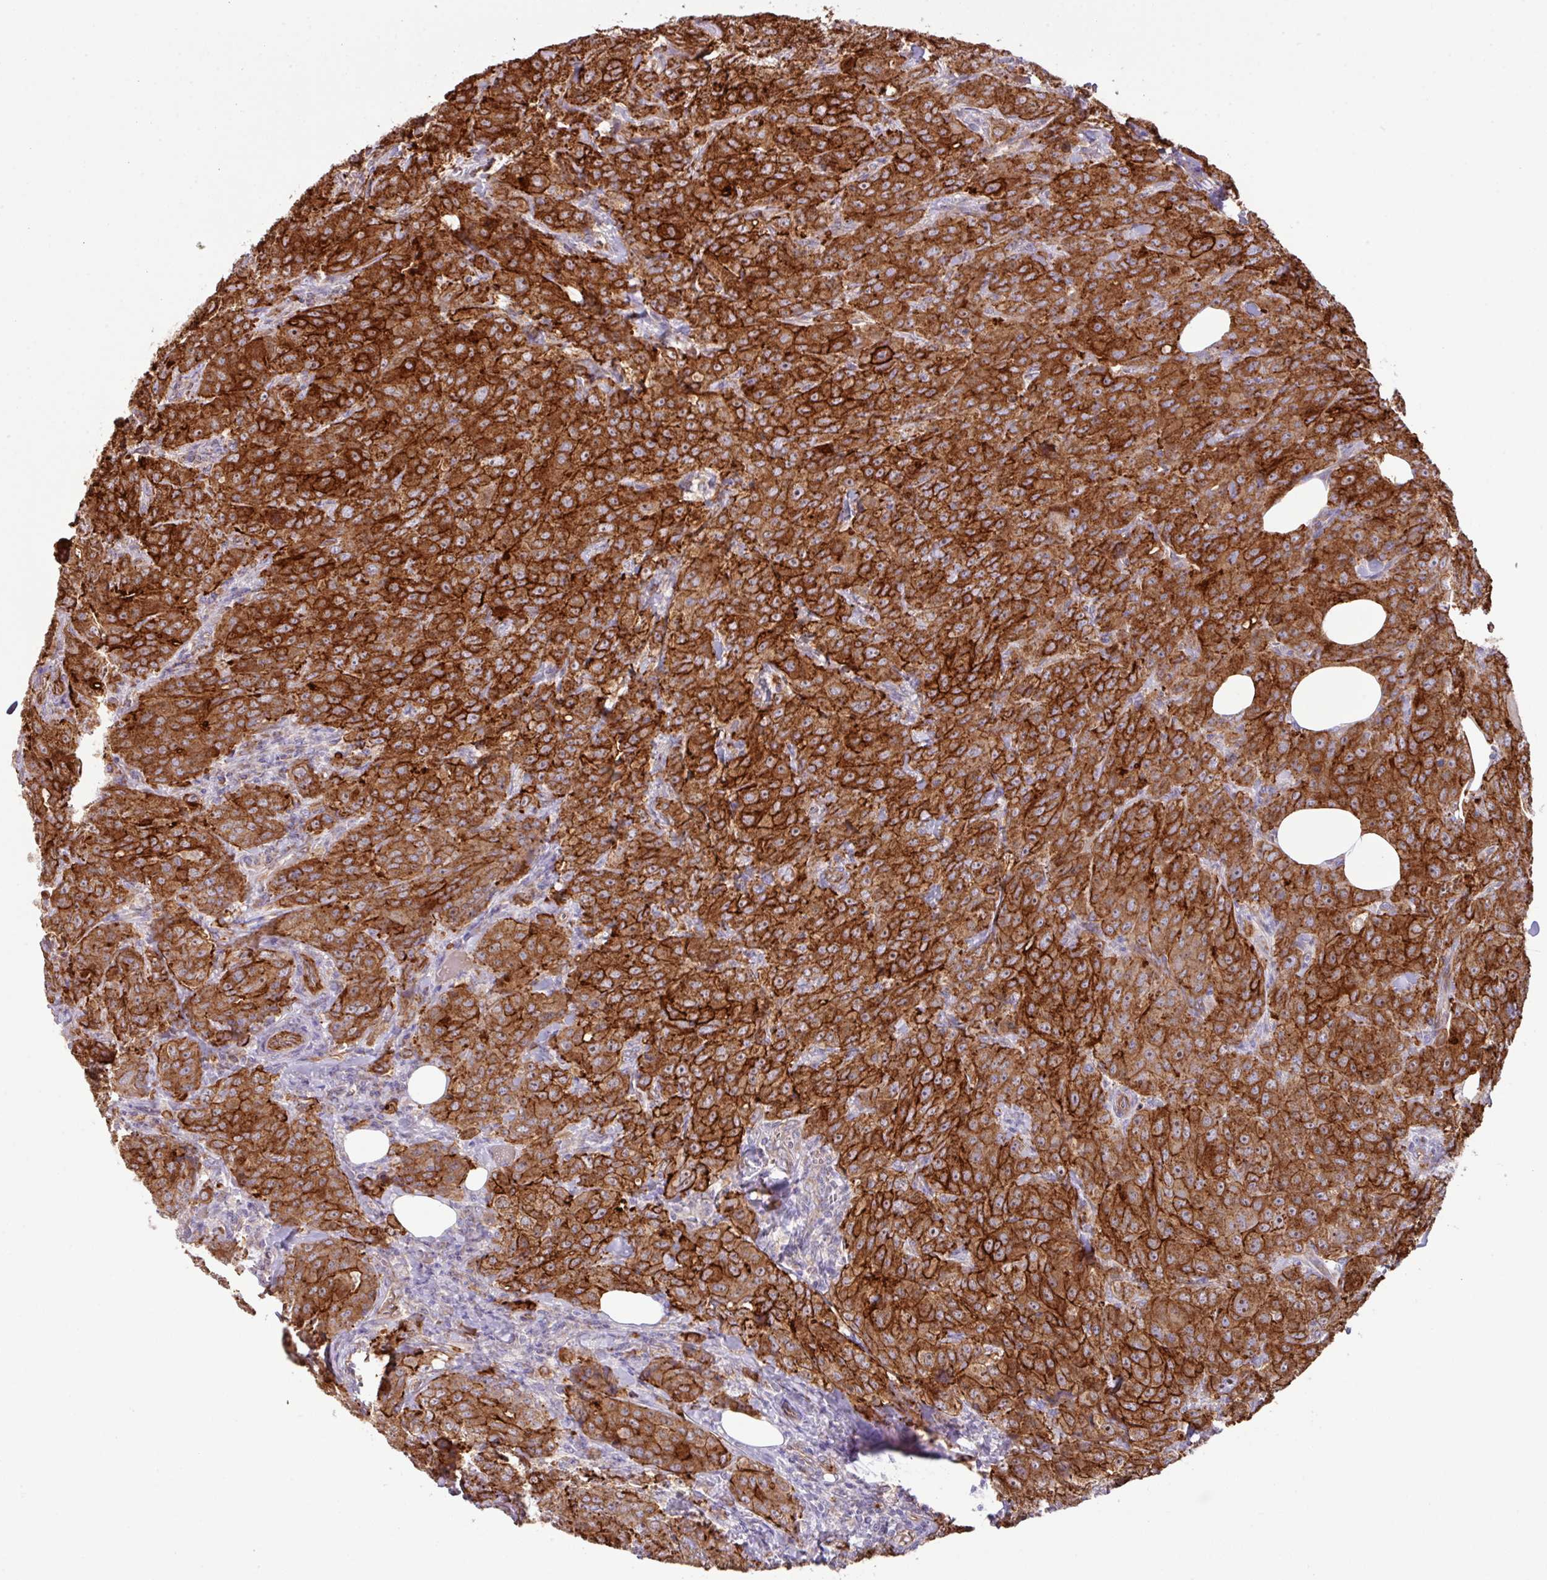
{"staining": {"intensity": "strong", "quantity": ">75%", "location": "cytoplasmic/membranous"}, "tissue": "breast cancer", "cell_type": "Tumor cells", "image_type": "cancer", "snomed": [{"axis": "morphology", "description": "Duct carcinoma"}, {"axis": "topography", "description": "Breast"}], "caption": "Tumor cells exhibit strong cytoplasmic/membranous expression in about >75% of cells in infiltrating ductal carcinoma (breast).", "gene": "LRRC53", "patient": {"sex": "female", "age": 43}}